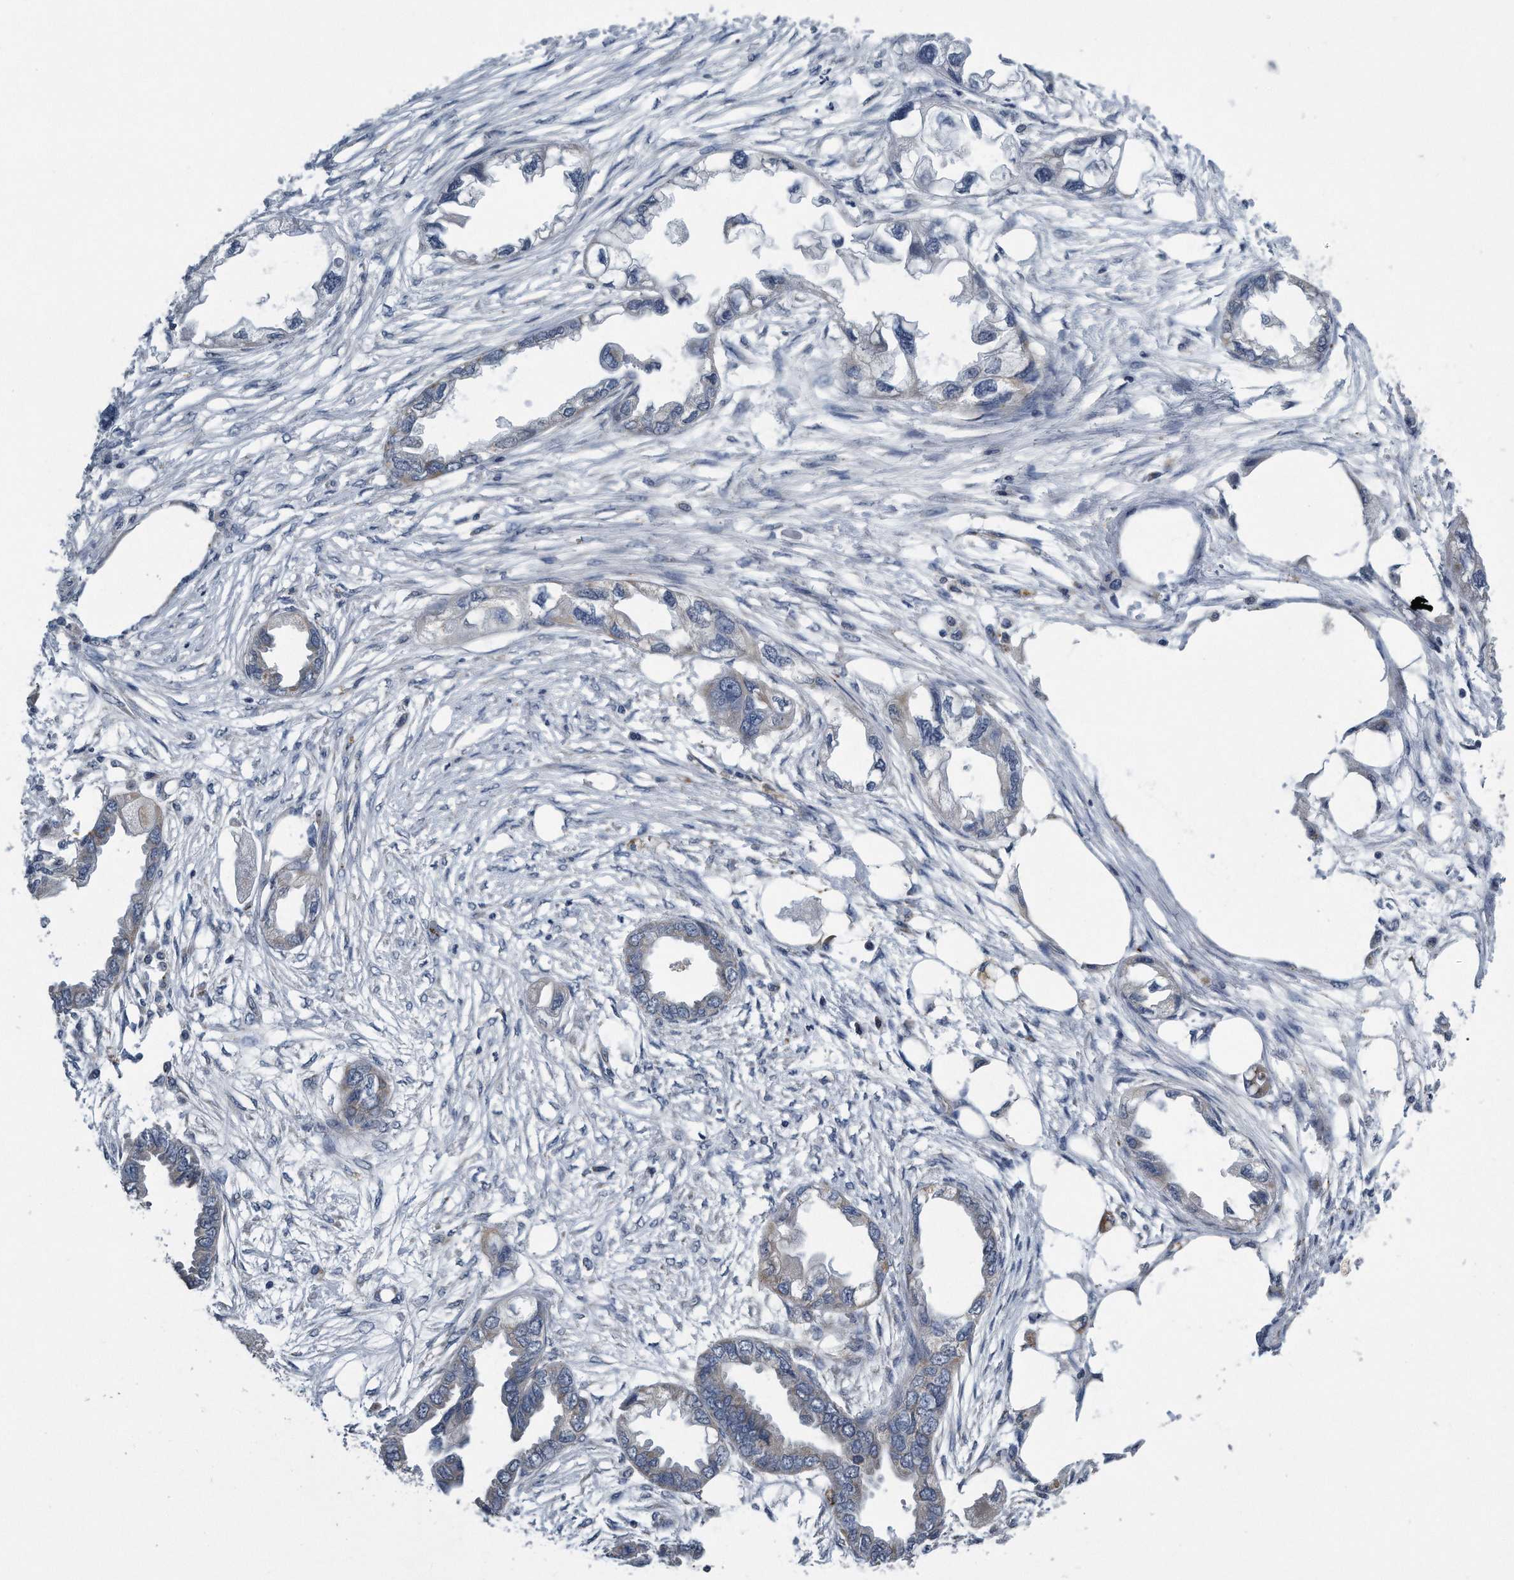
{"staining": {"intensity": "weak", "quantity": "<25%", "location": "cytoplasmic/membranous"}, "tissue": "endometrial cancer", "cell_type": "Tumor cells", "image_type": "cancer", "snomed": [{"axis": "morphology", "description": "Adenocarcinoma, NOS"}, {"axis": "morphology", "description": "Adenocarcinoma, metastatic, NOS"}, {"axis": "topography", "description": "Adipose tissue"}, {"axis": "topography", "description": "Endometrium"}], "caption": "Immunohistochemistry (IHC) micrograph of endometrial cancer stained for a protein (brown), which demonstrates no staining in tumor cells.", "gene": "LYRM4", "patient": {"sex": "female", "age": 67}}